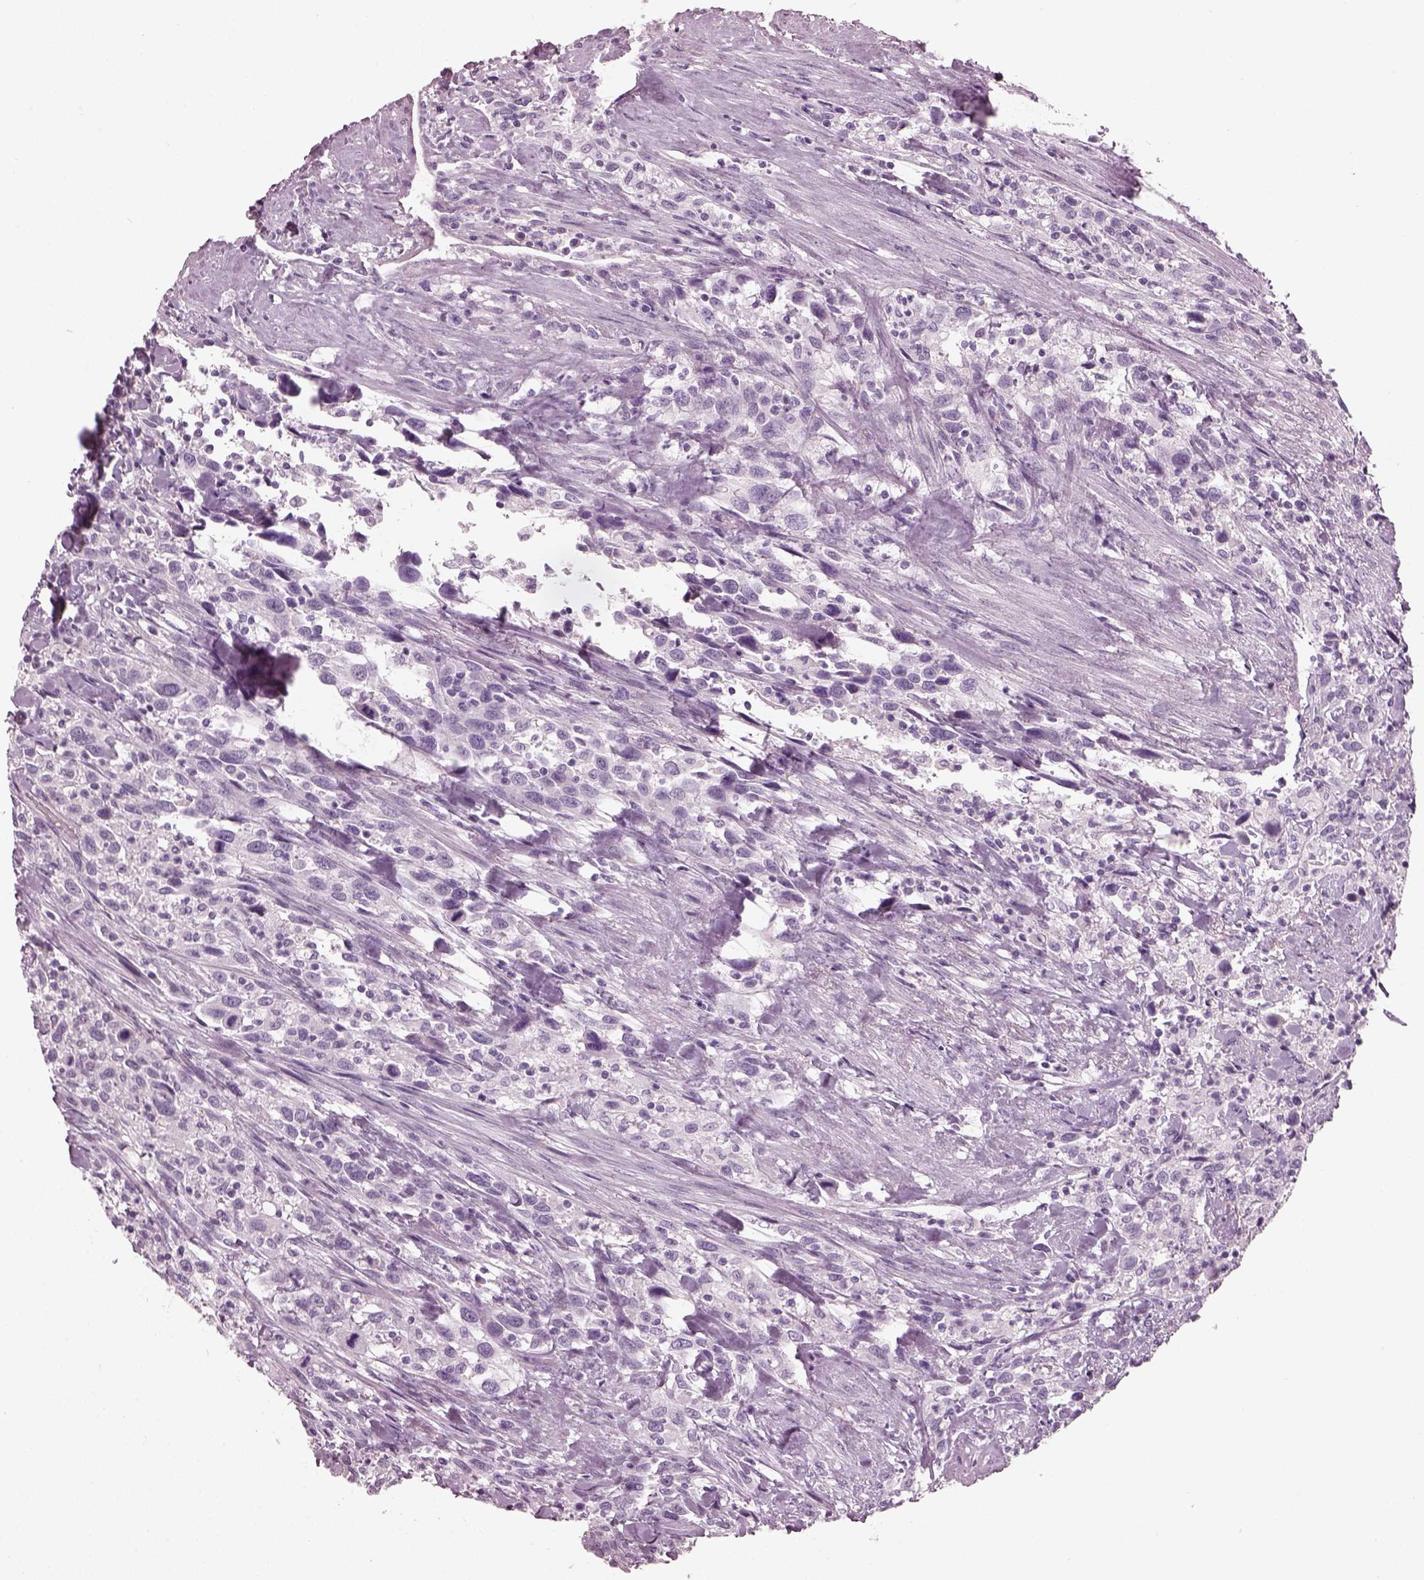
{"staining": {"intensity": "negative", "quantity": "none", "location": "none"}, "tissue": "urothelial cancer", "cell_type": "Tumor cells", "image_type": "cancer", "snomed": [{"axis": "morphology", "description": "Urothelial carcinoma, NOS"}, {"axis": "morphology", "description": "Urothelial carcinoma, High grade"}, {"axis": "topography", "description": "Urinary bladder"}], "caption": "Protein analysis of urothelial cancer exhibits no significant positivity in tumor cells.", "gene": "PDC", "patient": {"sex": "female", "age": 64}}